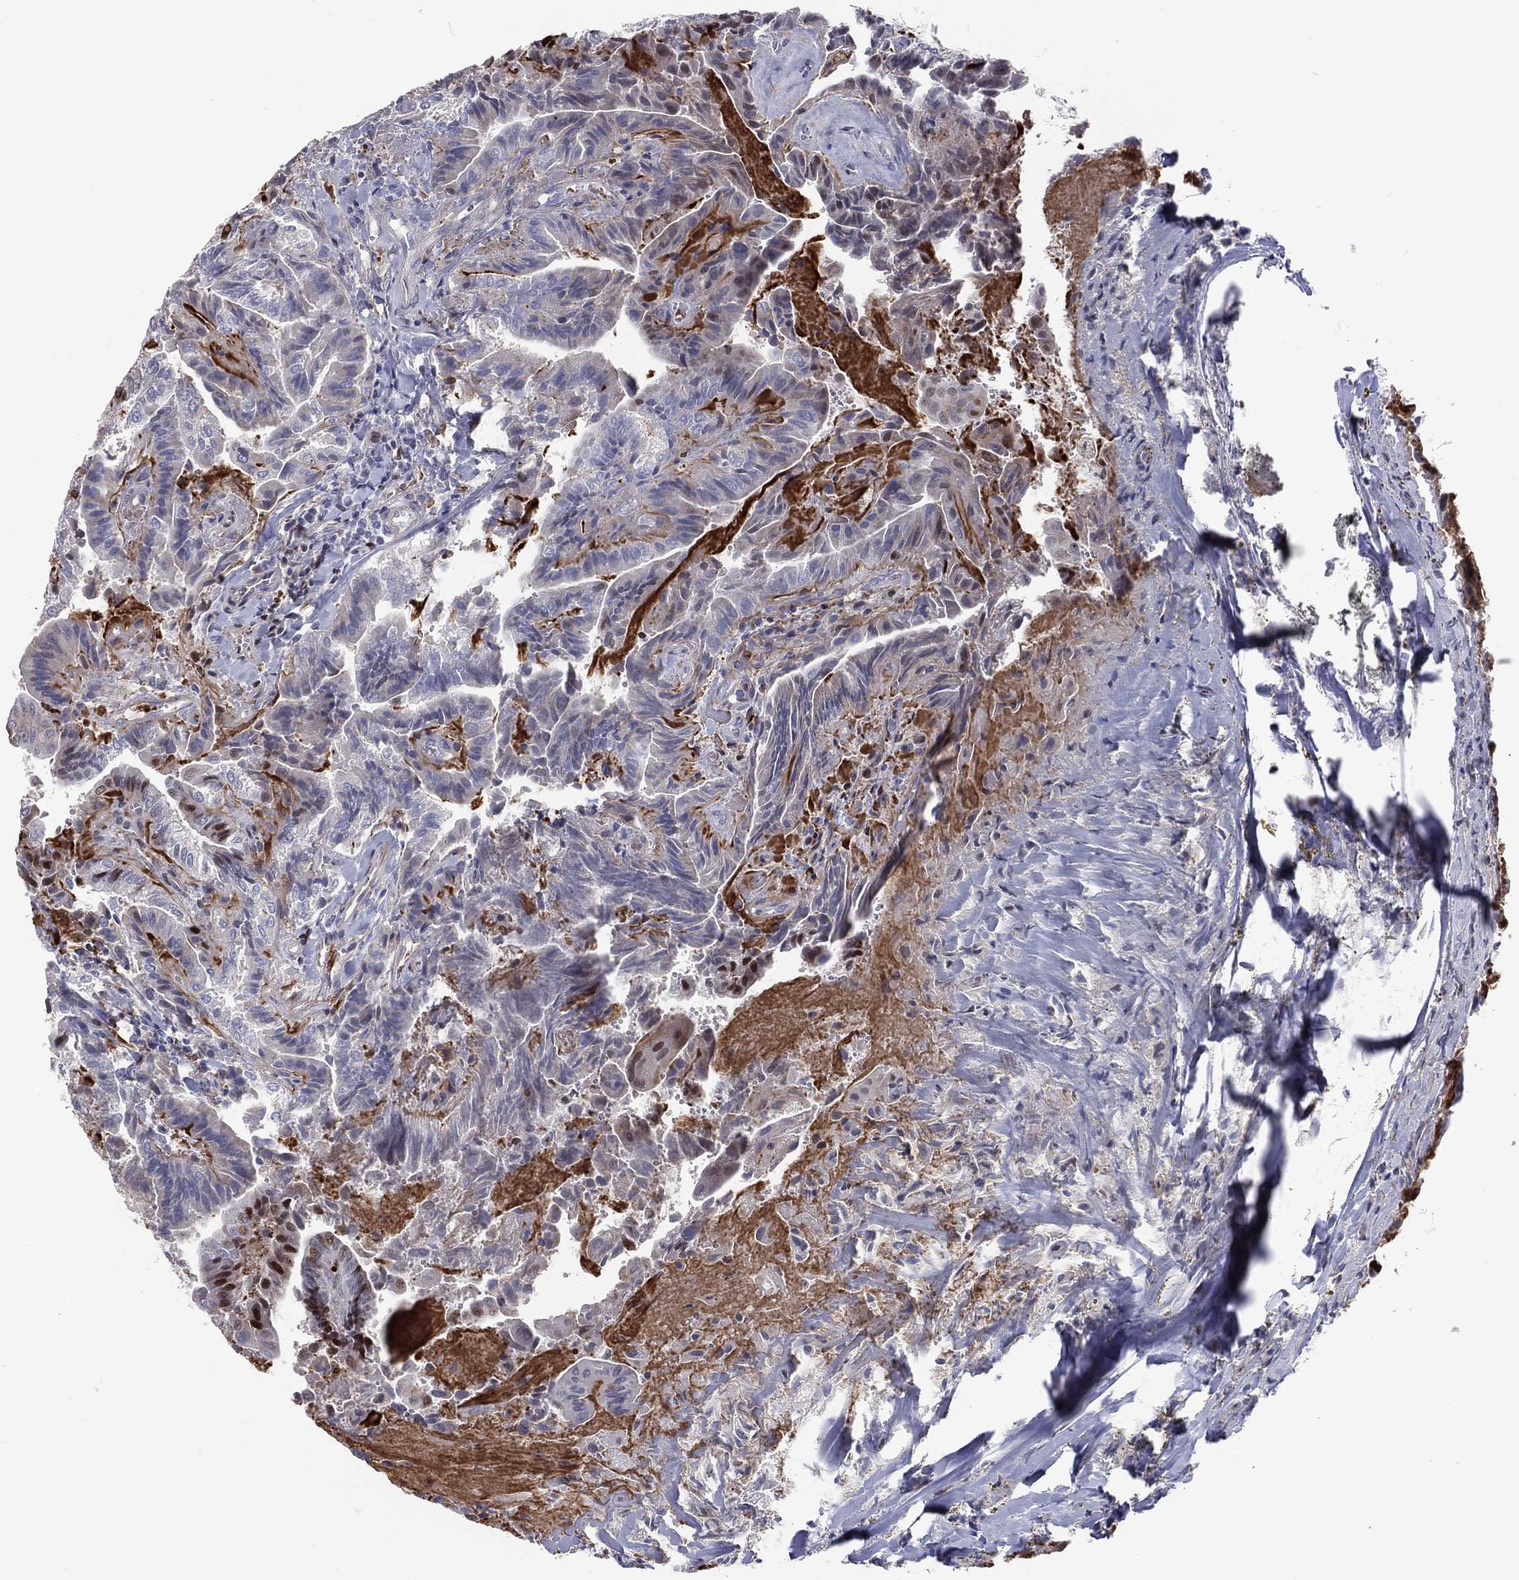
{"staining": {"intensity": "moderate", "quantity": "<25%", "location": "nuclear"}, "tissue": "thyroid cancer", "cell_type": "Tumor cells", "image_type": "cancer", "snomed": [{"axis": "morphology", "description": "Papillary adenocarcinoma, NOS"}, {"axis": "topography", "description": "Thyroid gland"}], "caption": "Immunohistochemical staining of human thyroid papillary adenocarcinoma reveals low levels of moderate nuclear protein staining in approximately <25% of tumor cells. (DAB (3,3'-diaminobenzidine) IHC, brown staining for protein, blue staining for nuclei).", "gene": "DBF4B", "patient": {"sex": "female", "age": 68}}